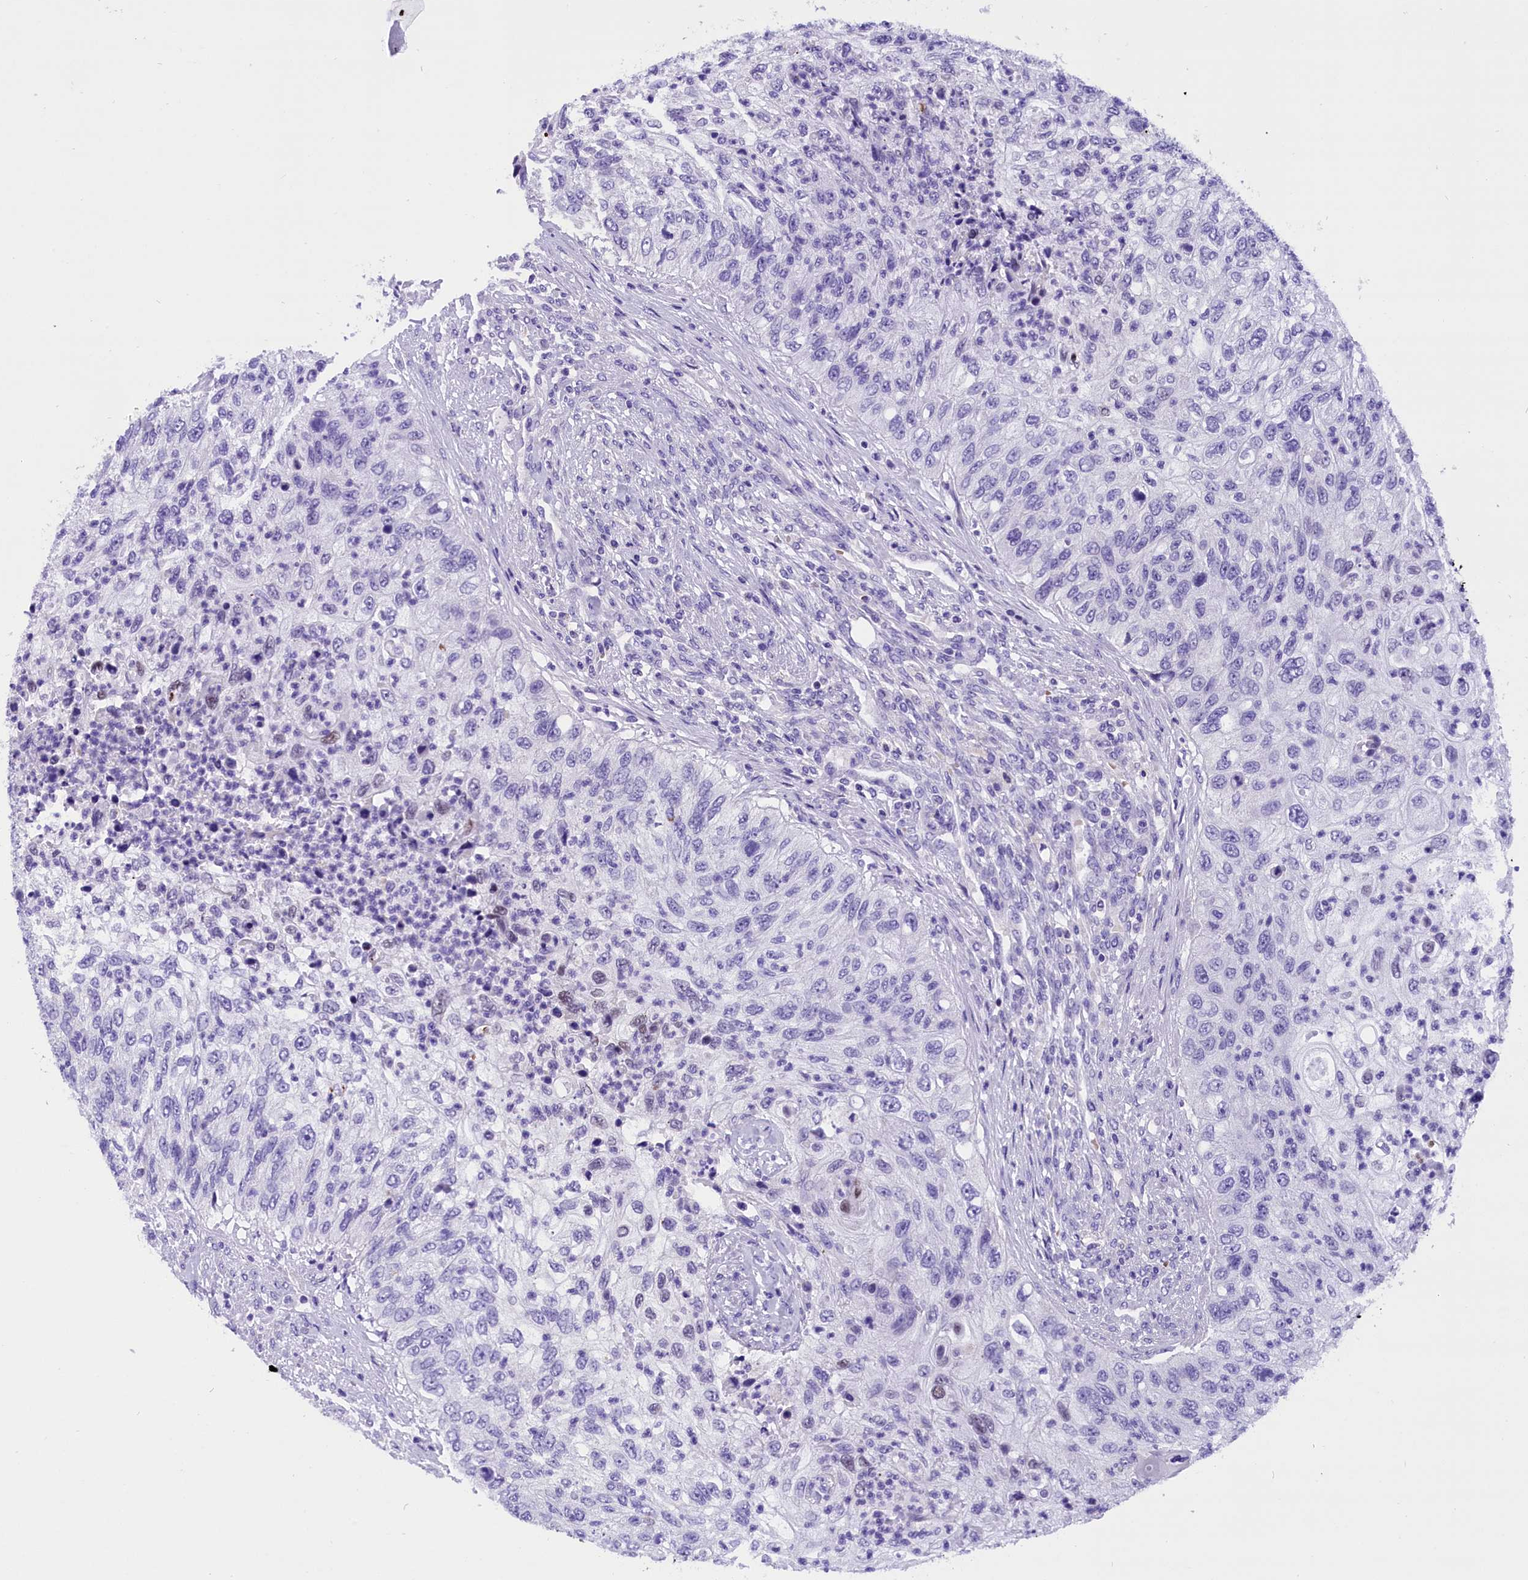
{"staining": {"intensity": "negative", "quantity": "none", "location": "none"}, "tissue": "urothelial cancer", "cell_type": "Tumor cells", "image_type": "cancer", "snomed": [{"axis": "morphology", "description": "Urothelial carcinoma, High grade"}, {"axis": "topography", "description": "Urinary bladder"}], "caption": "Urothelial carcinoma (high-grade) stained for a protein using IHC reveals no staining tumor cells.", "gene": "ABAT", "patient": {"sex": "female", "age": 60}}